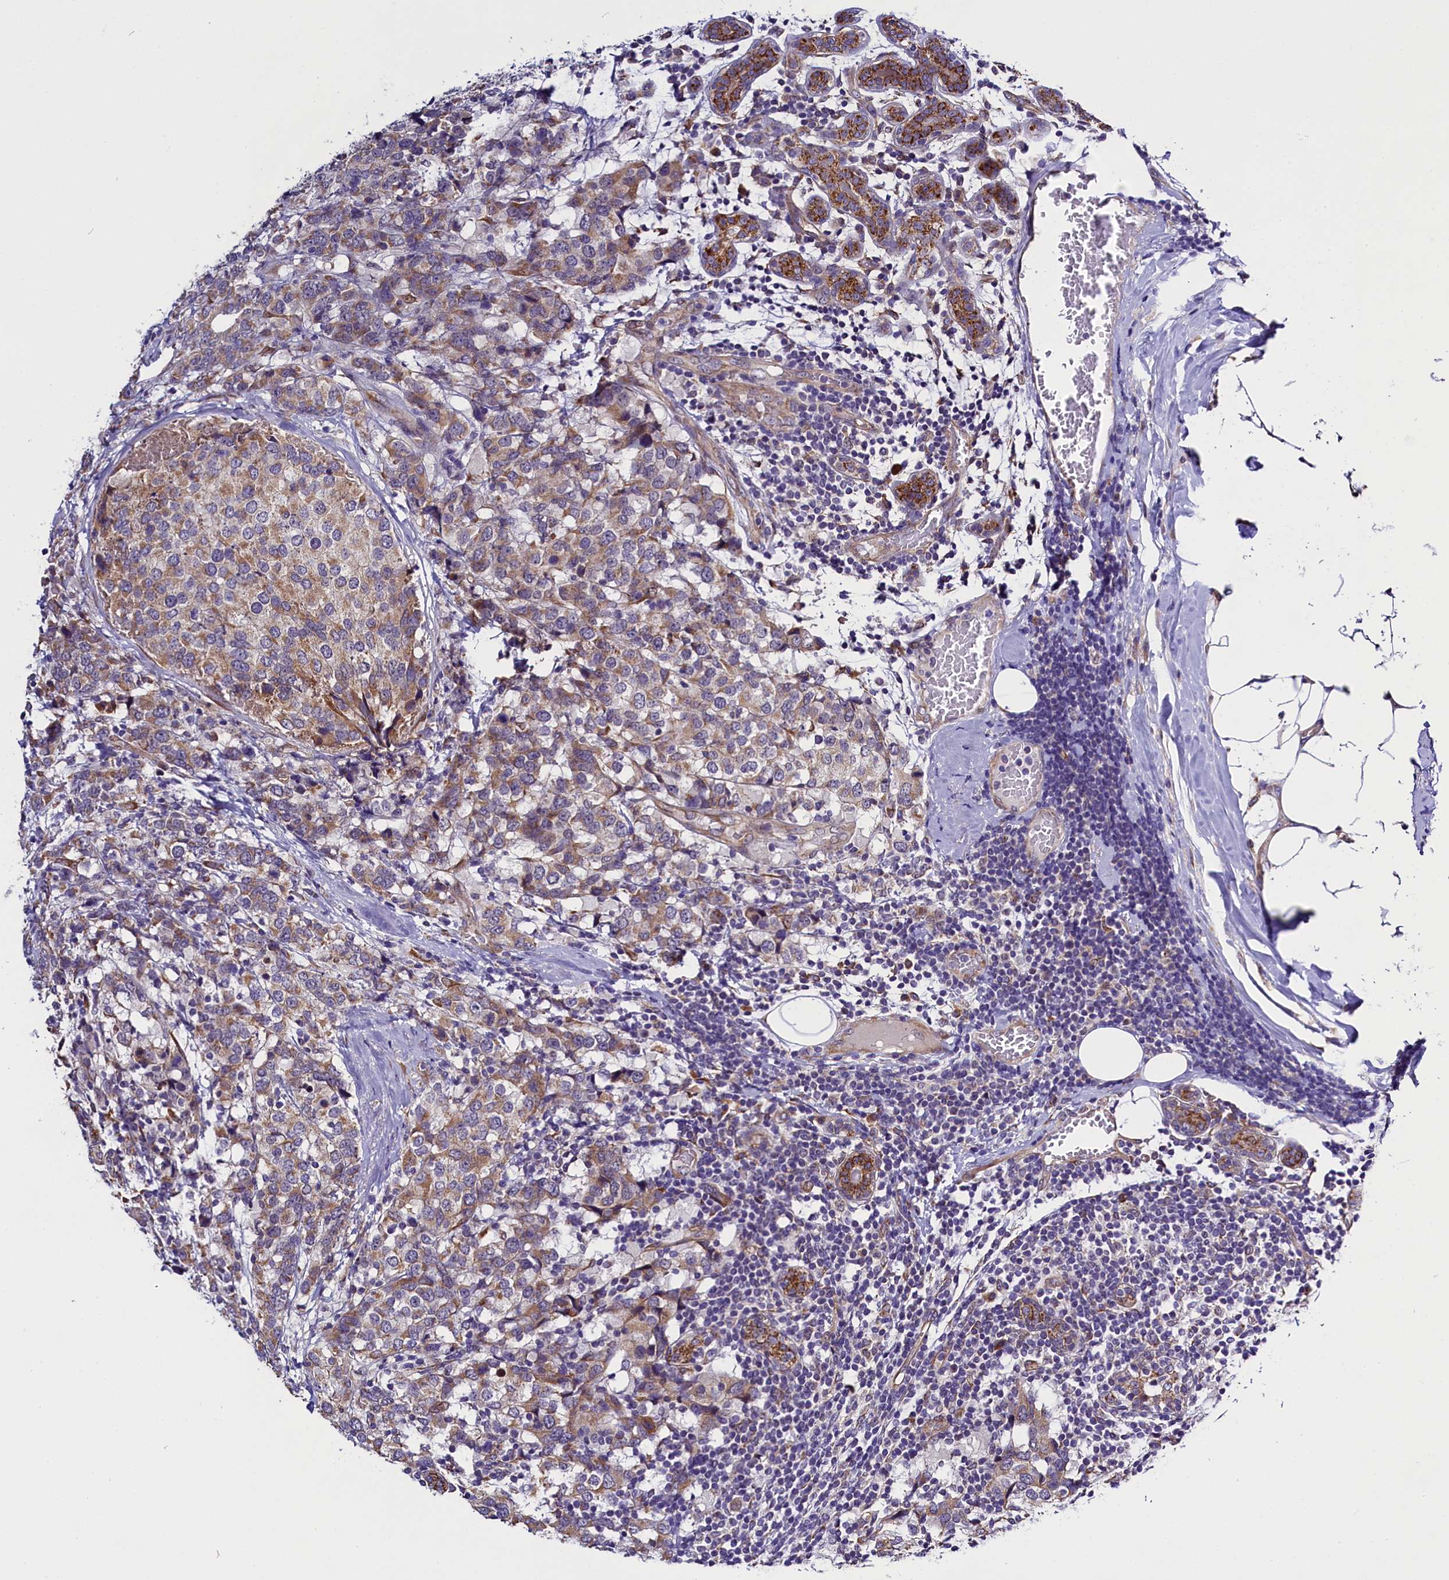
{"staining": {"intensity": "moderate", "quantity": ">75%", "location": "cytoplasmic/membranous"}, "tissue": "breast cancer", "cell_type": "Tumor cells", "image_type": "cancer", "snomed": [{"axis": "morphology", "description": "Lobular carcinoma"}, {"axis": "topography", "description": "Breast"}], "caption": "An image showing moderate cytoplasmic/membranous staining in approximately >75% of tumor cells in breast lobular carcinoma, as visualized by brown immunohistochemical staining.", "gene": "UACA", "patient": {"sex": "female", "age": 59}}